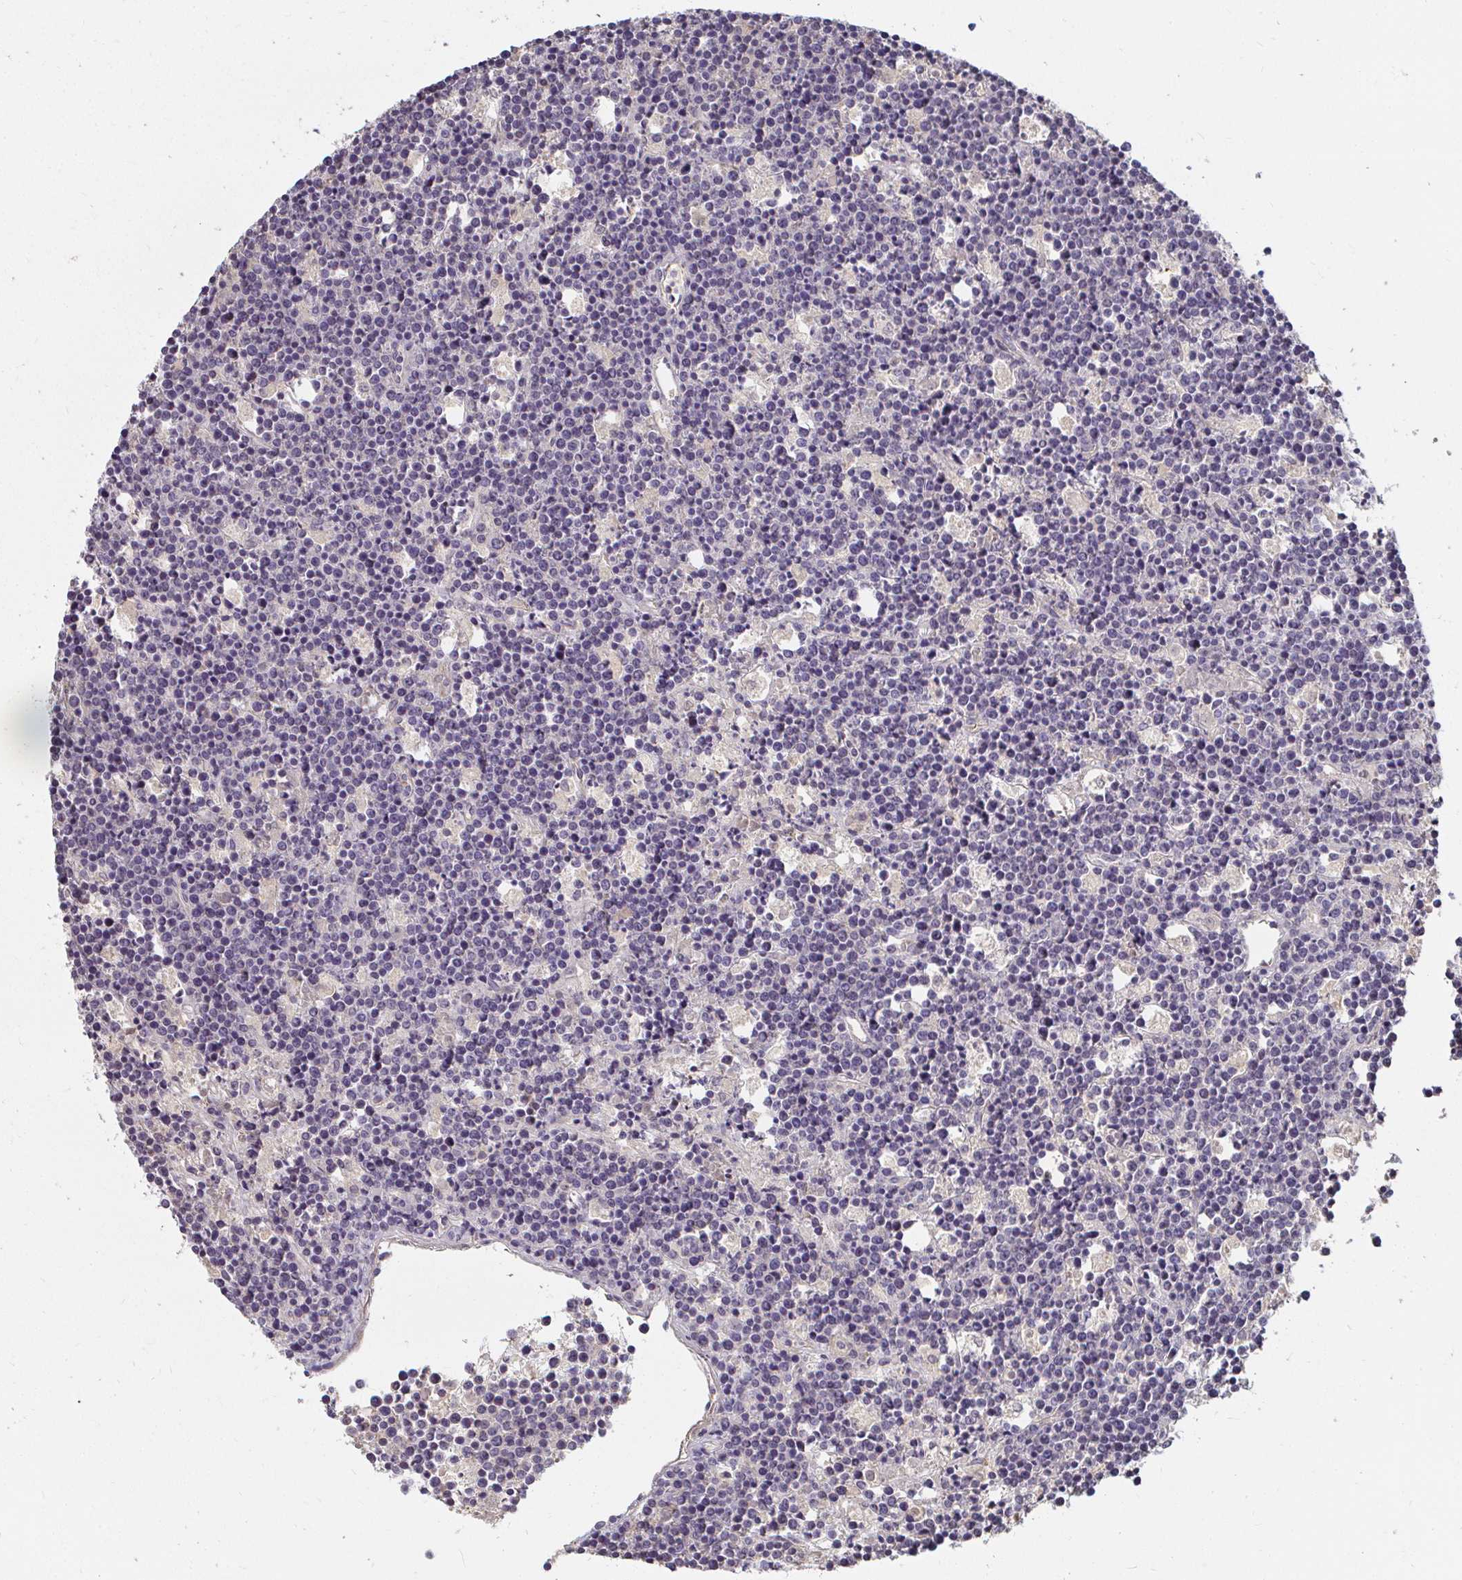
{"staining": {"intensity": "negative", "quantity": "none", "location": "none"}, "tissue": "lymphoma", "cell_type": "Tumor cells", "image_type": "cancer", "snomed": [{"axis": "morphology", "description": "Malignant lymphoma, non-Hodgkin's type, High grade"}, {"axis": "topography", "description": "Ovary"}], "caption": "IHC of human high-grade malignant lymphoma, non-Hodgkin's type displays no positivity in tumor cells.", "gene": "LOXL4", "patient": {"sex": "female", "age": 56}}